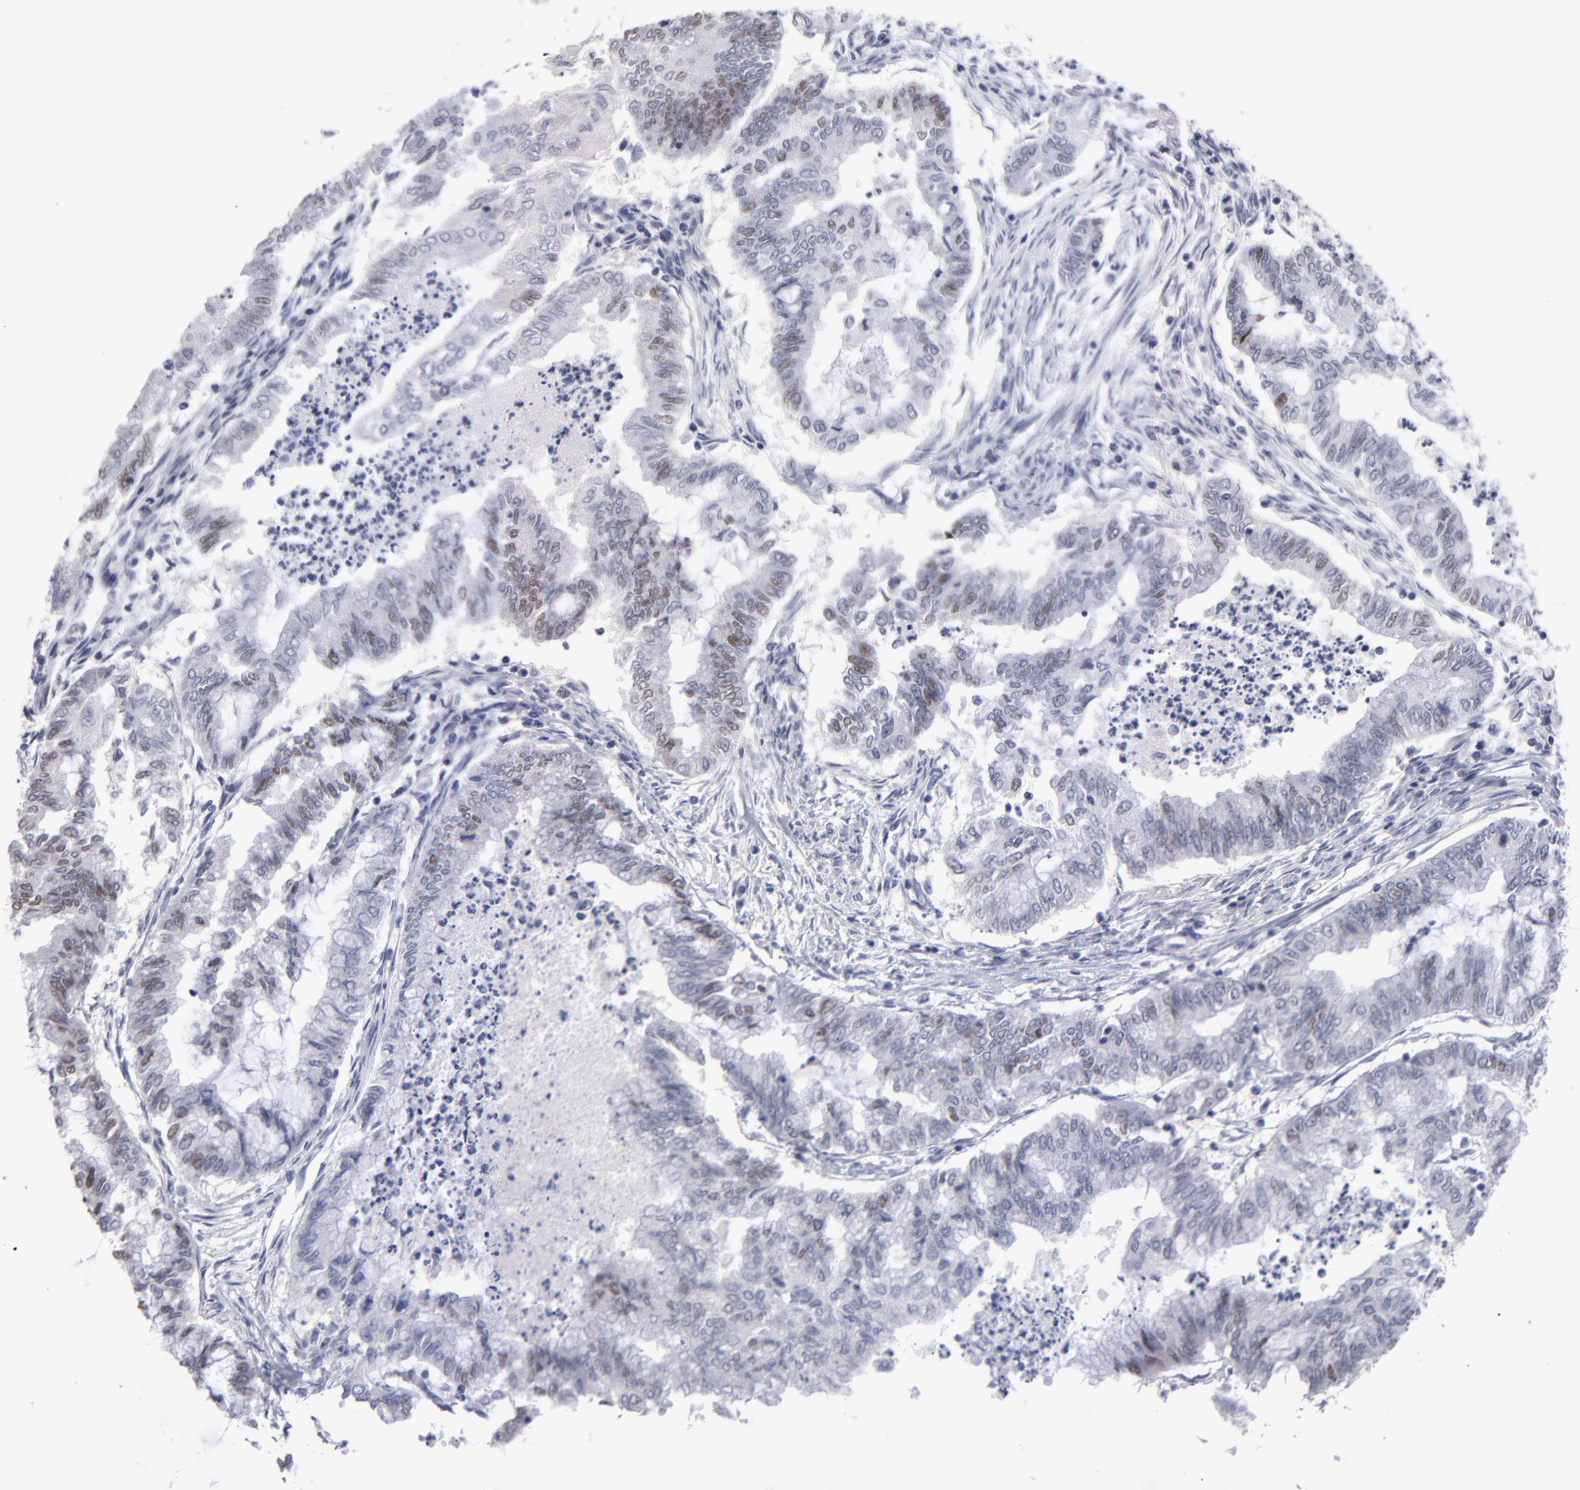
{"staining": {"intensity": "moderate", "quantity": "25%-75%", "location": "nuclear"}, "tissue": "endometrial cancer", "cell_type": "Tumor cells", "image_type": "cancer", "snomed": [{"axis": "morphology", "description": "Adenocarcinoma, NOS"}, {"axis": "topography", "description": "Endometrium"}], "caption": "Immunohistochemistry (IHC) of human endometrial cancer (adenocarcinoma) displays medium levels of moderate nuclear staining in approximately 25%-75% of tumor cells.", "gene": "TEX11", "patient": {"sex": "female", "age": 79}}